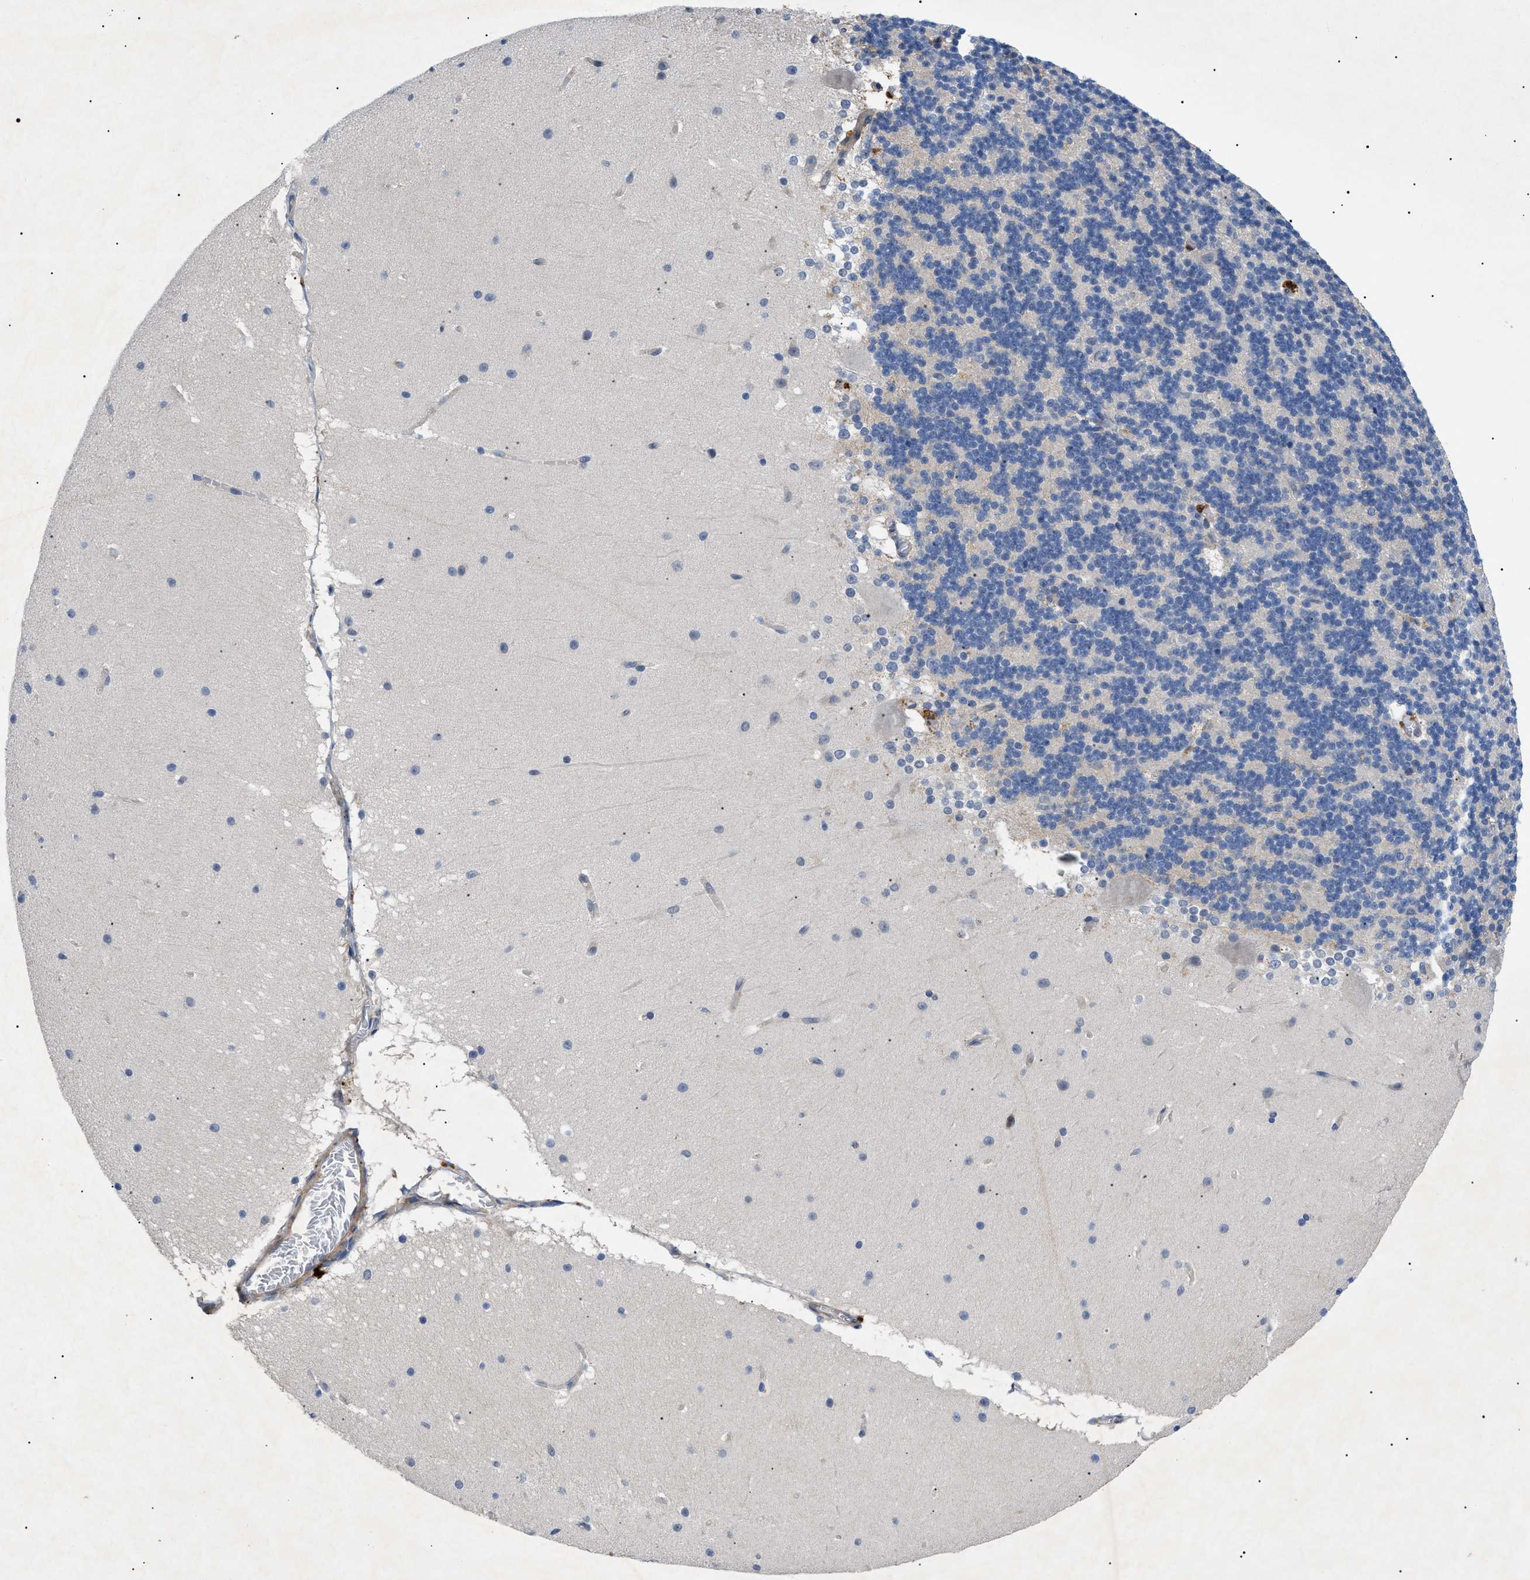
{"staining": {"intensity": "negative", "quantity": "none", "location": "none"}, "tissue": "cerebellum", "cell_type": "Cells in granular layer", "image_type": "normal", "snomed": [{"axis": "morphology", "description": "Normal tissue, NOS"}, {"axis": "topography", "description": "Cerebellum"}], "caption": "The photomicrograph displays no staining of cells in granular layer in normal cerebellum. The staining is performed using DAB brown chromogen with nuclei counter-stained in using hematoxylin.", "gene": "RIPK1", "patient": {"sex": "female", "age": 19}}